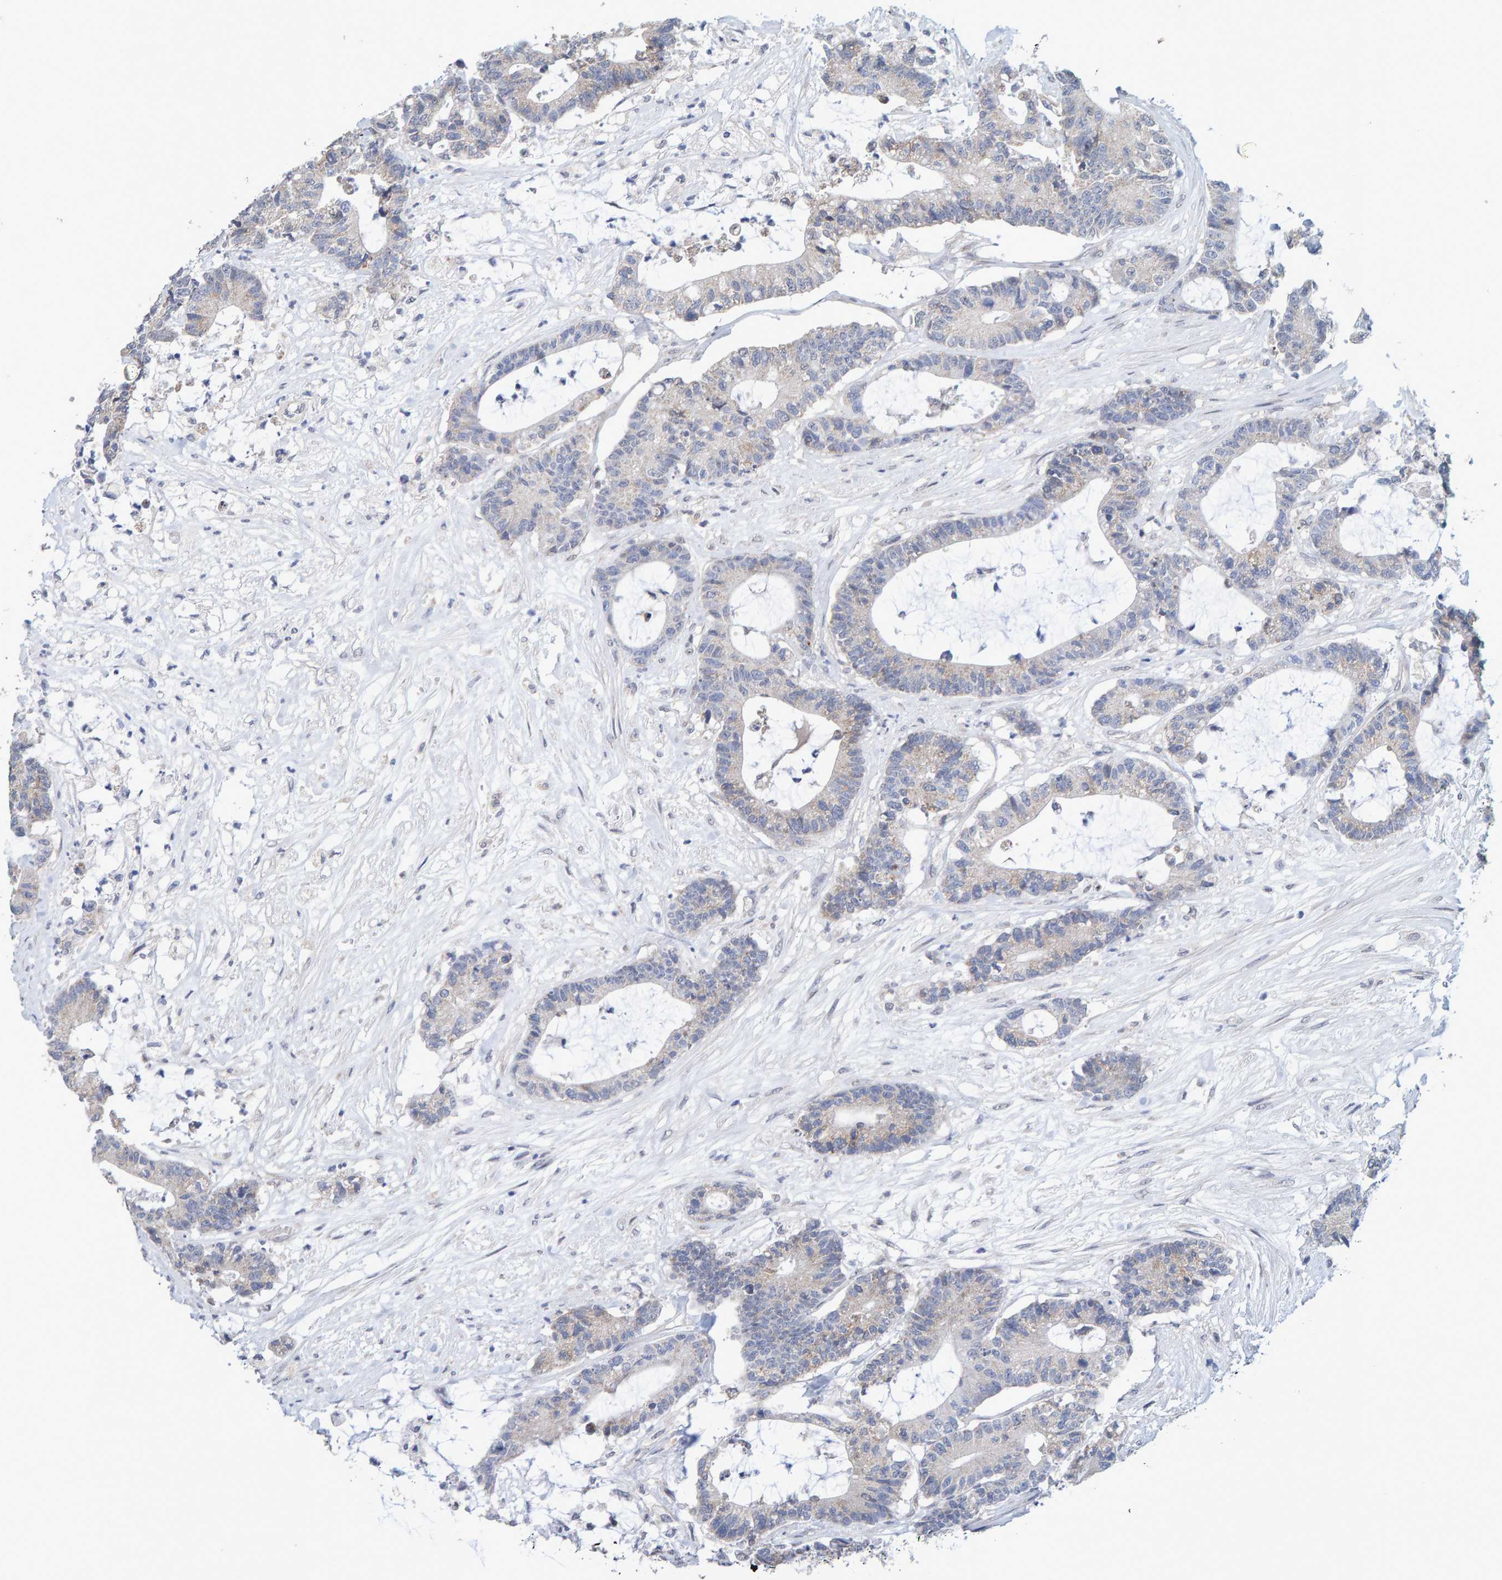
{"staining": {"intensity": "weak", "quantity": "<25%", "location": "cytoplasmic/membranous"}, "tissue": "colorectal cancer", "cell_type": "Tumor cells", "image_type": "cancer", "snomed": [{"axis": "morphology", "description": "Adenocarcinoma, NOS"}, {"axis": "topography", "description": "Colon"}], "caption": "Micrograph shows no protein expression in tumor cells of colorectal cancer (adenocarcinoma) tissue.", "gene": "USP43", "patient": {"sex": "female", "age": 84}}